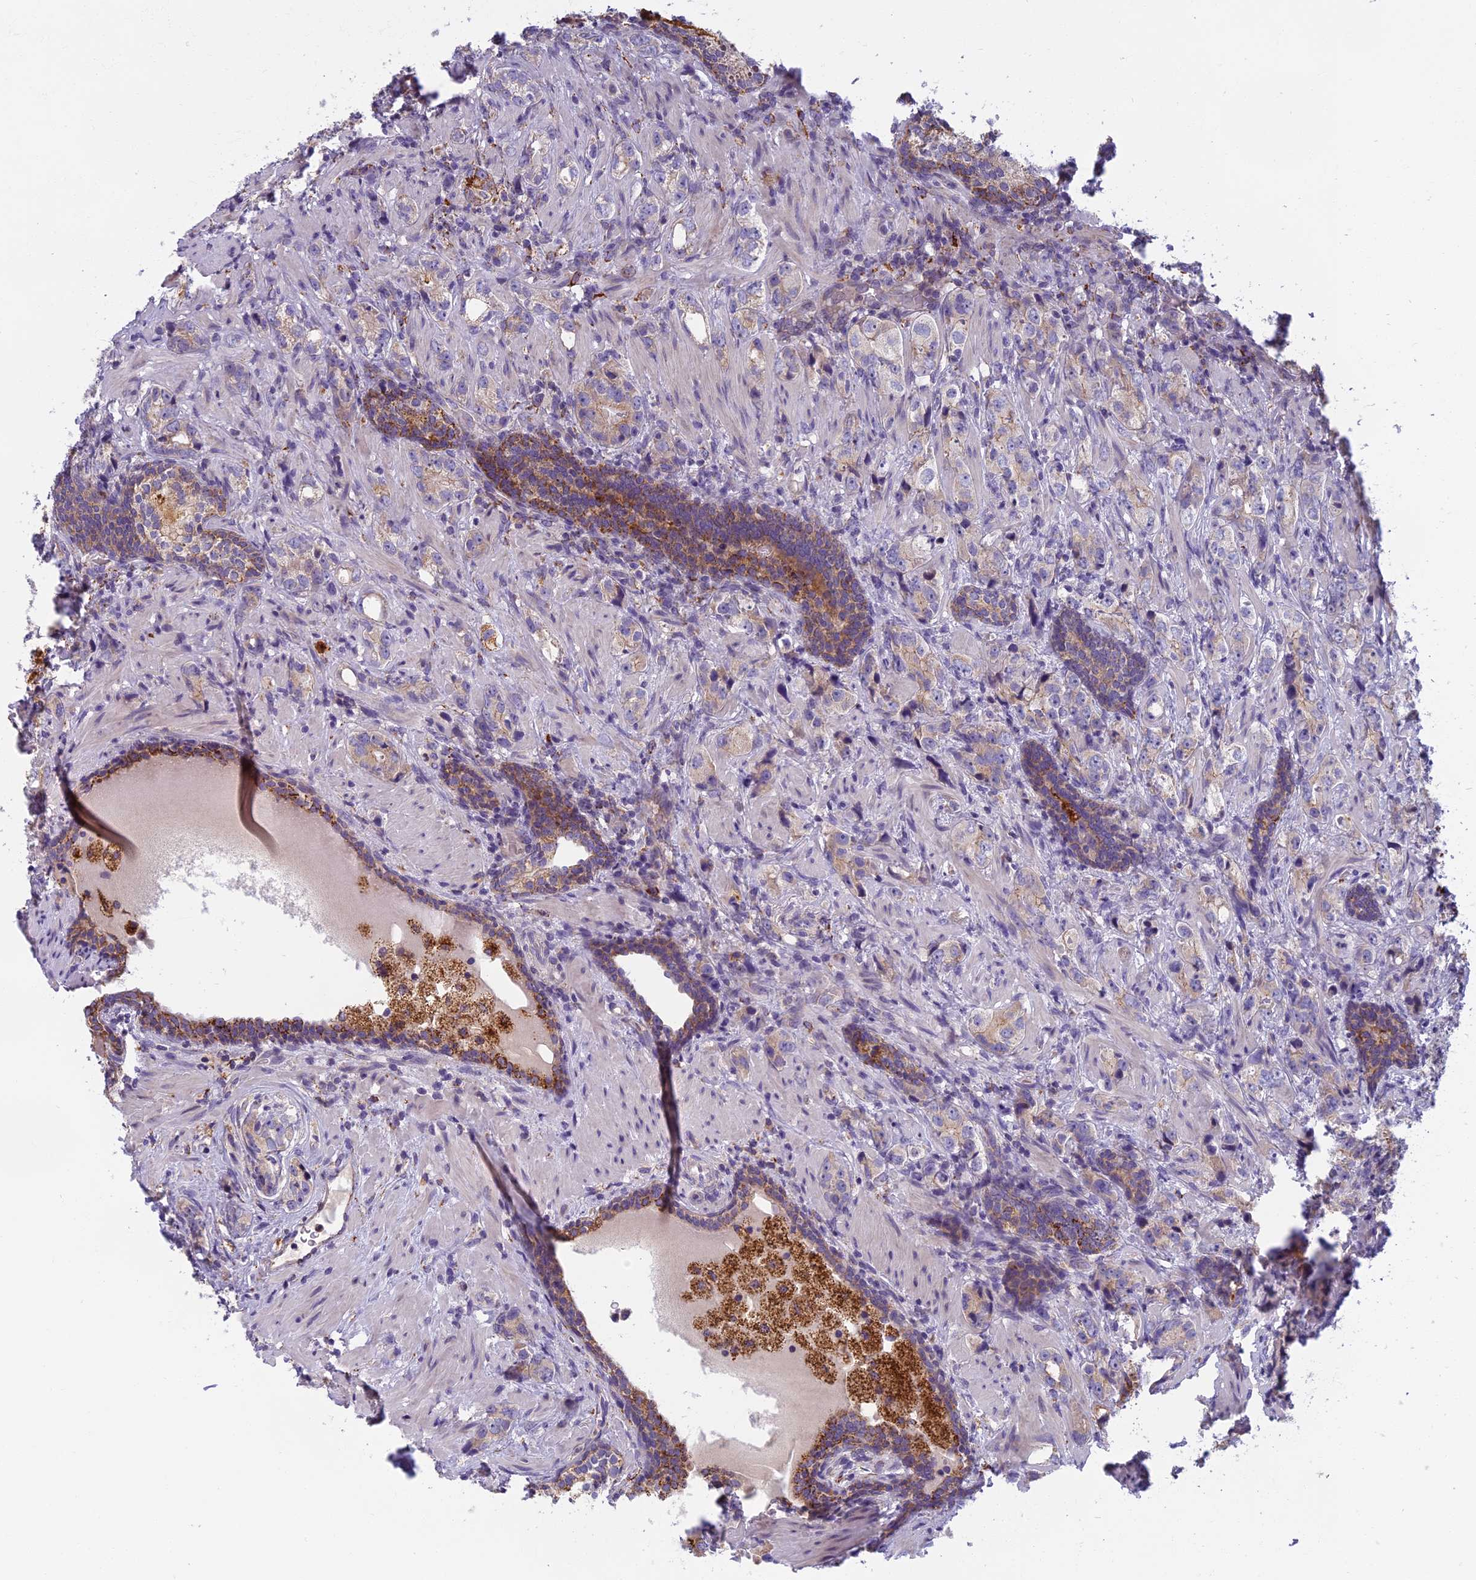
{"staining": {"intensity": "moderate", "quantity": "<25%", "location": "cytoplasmic/membranous"}, "tissue": "prostate cancer", "cell_type": "Tumor cells", "image_type": "cancer", "snomed": [{"axis": "morphology", "description": "Adenocarcinoma, High grade"}, {"axis": "topography", "description": "Prostate"}], "caption": "Protein expression analysis of prostate cancer (high-grade adenocarcinoma) demonstrates moderate cytoplasmic/membranous expression in approximately <25% of tumor cells.", "gene": "SEMA7A", "patient": {"sex": "male", "age": 63}}